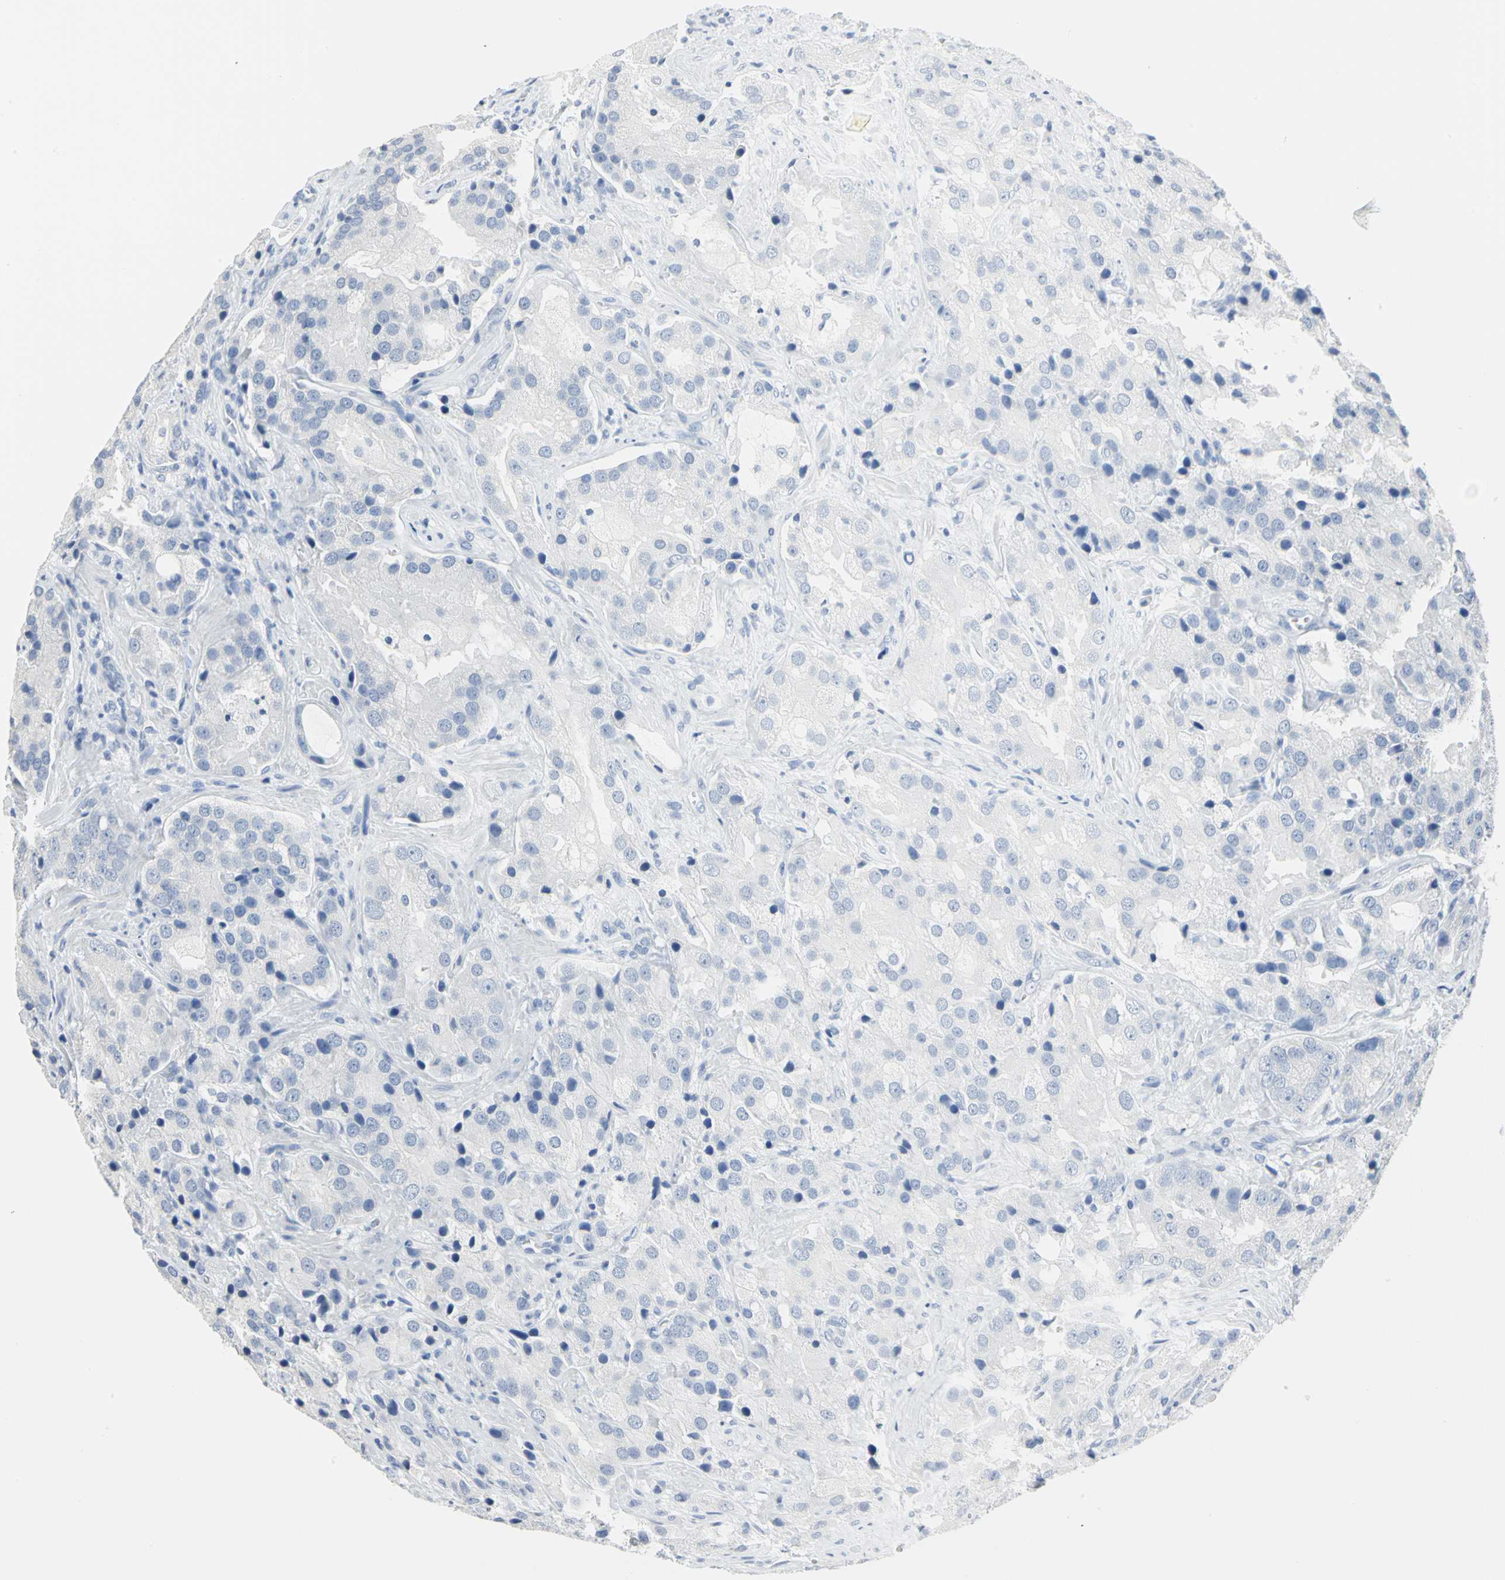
{"staining": {"intensity": "negative", "quantity": "none", "location": "none"}, "tissue": "prostate cancer", "cell_type": "Tumor cells", "image_type": "cancer", "snomed": [{"axis": "morphology", "description": "Adenocarcinoma, High grade"}, {"axis": "topography", "description": "Prostate"}], "caption": "Micrograph shows no significant protein staining in tumor cells of prostate adenocarcinoma (high-grade).", "gene": "CA3", "patient": {"sex": "male", "age": 70}}